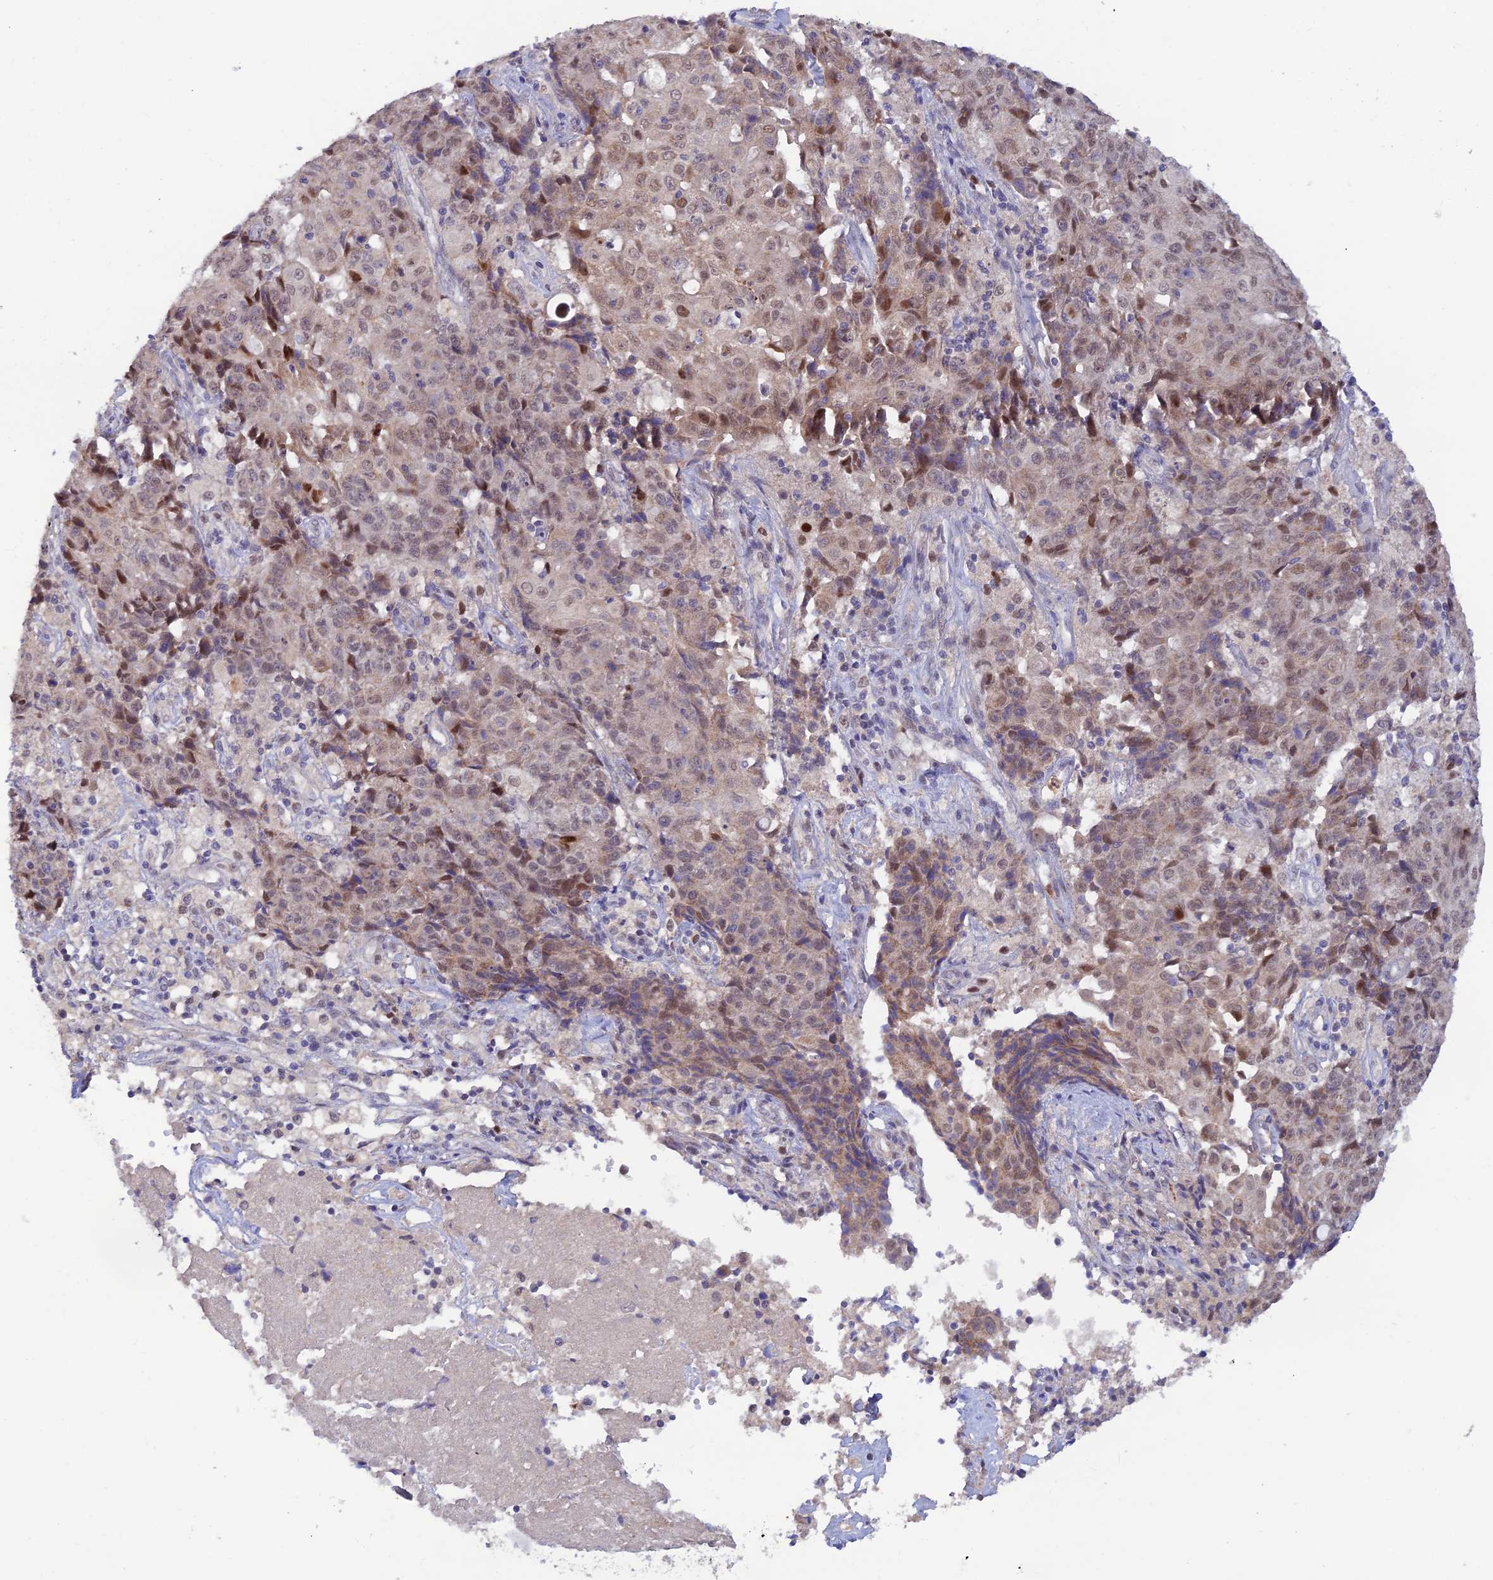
{"staining": {"intensity": "weak", "quantity": "25%-75%", "location": "cytoplasmic/membranous,nuclear"}, "tissue": "ovarian cancer", "cell_type": "Tumor cells", "image_type": "cancer", "snomed": [{"axis": "morphology", "description": "Carcinoma, endometroid"}, {"axis": "topography", "description": "Ovary"}], "caption": "Immunohistochemical staining of ovarian cancer (endometroid carcinoma) reveals low levels of weak cytoplasmic/membranous and nuclear protein expression in about 25%-75% of tumor cells. Ihc stains the protein of interest in brown and the nuclei are stained blue.", "gene": "FASTKD5", "patient": {"sex": "female", "age": 42}}